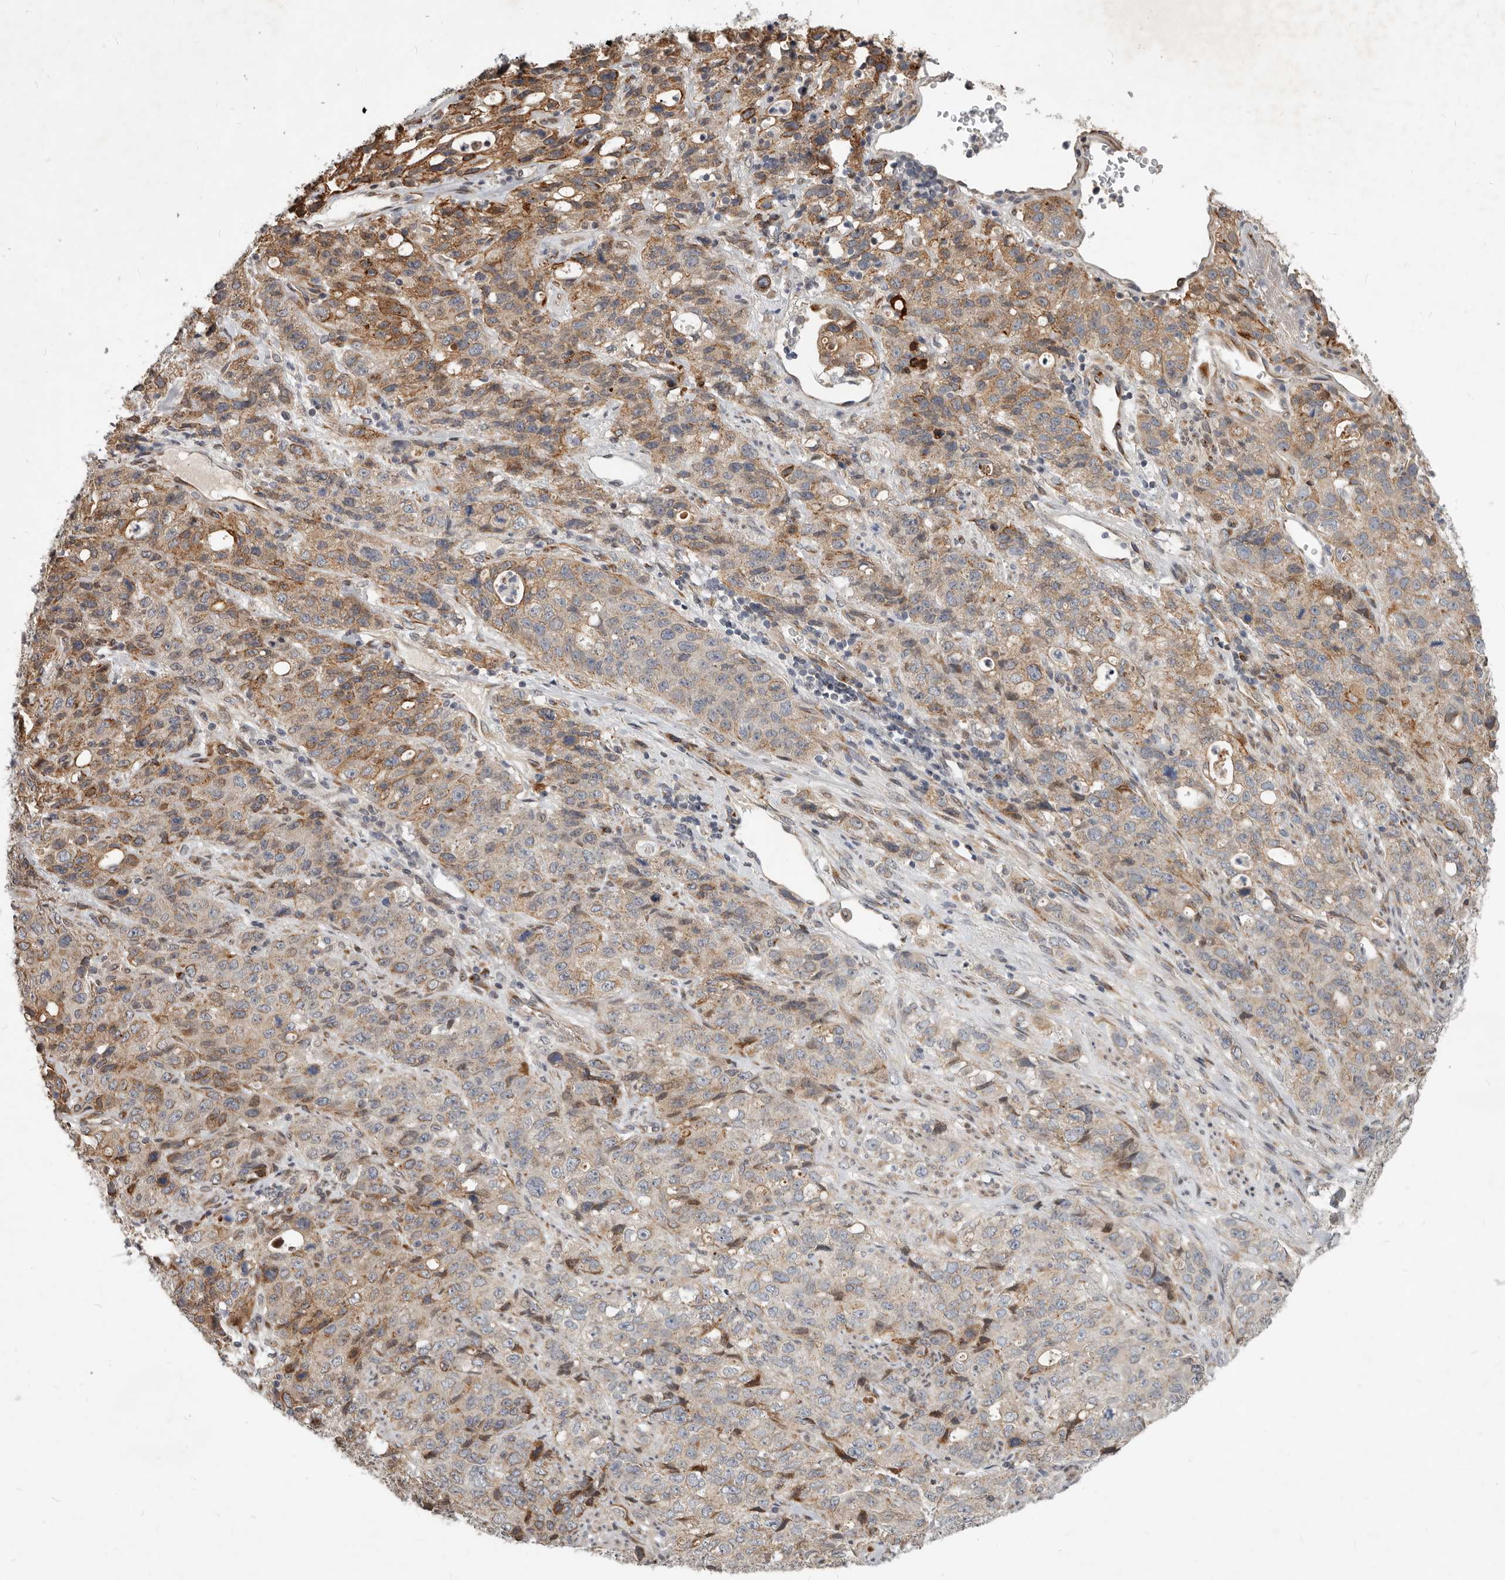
{"staining": {"intensity": "moderate", "quantity": "25%-75%", "location": "cytoplasmic/membranous"}, "tissue": "stomach cancer", "cell_type": "Tumor cells", "image_type": "cancer", "snomed": [{"axis": "morphology", "description": "Adenocarcinoma, NOS"}, {"axis": "topography", "description": "Stomach"}], "caption": "Protein expression analysis of adenocarcinoma (stomach) reveals moderate cytoplasmic/membranous expression in approximately 25%-75% of tumor cells. The protein of interest is stained brown, and the nuclei are stained in blue (DAB (3,3'-diaminobenzidine) IHC with brightfield microscopy, high magnification).", "gene": "NPY4R", "patient": {"sex": "male", "age": 48}}